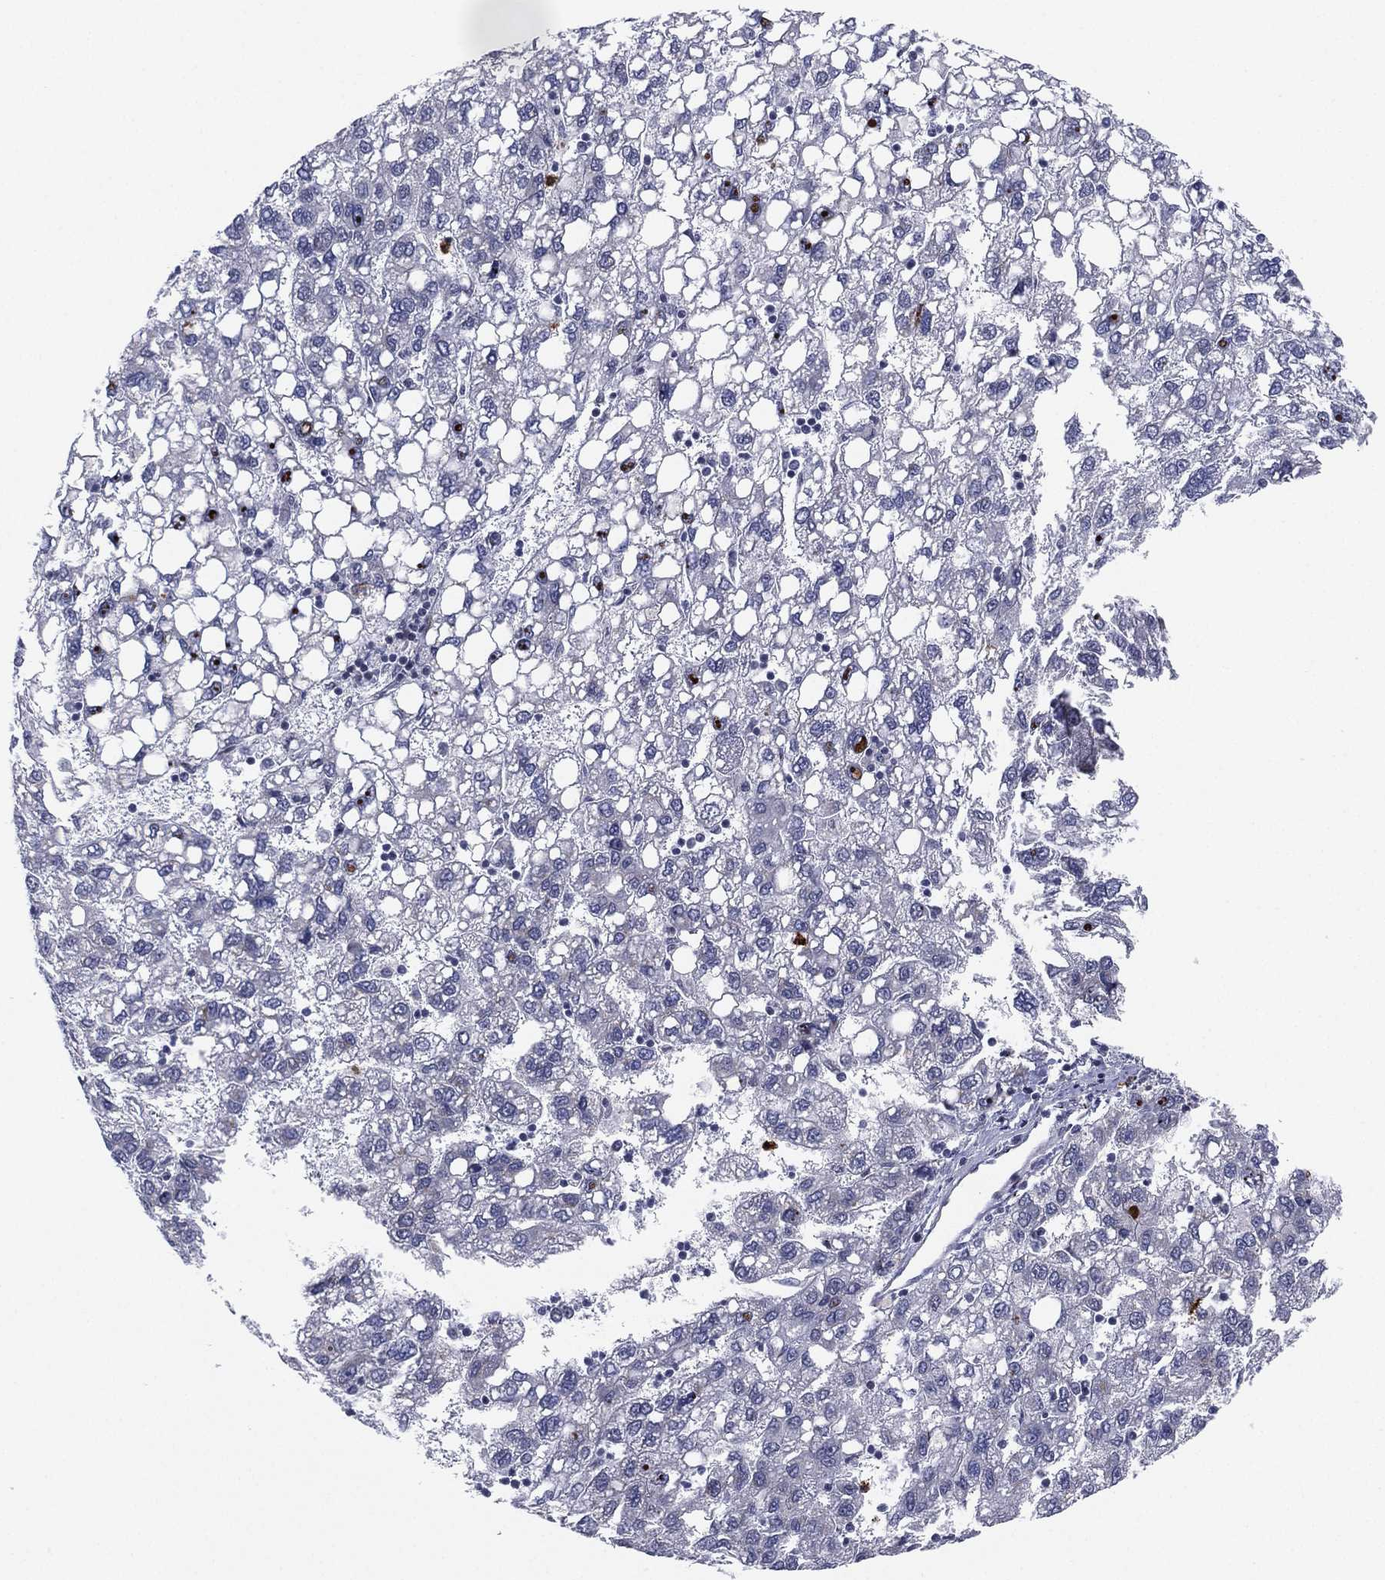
{"staining": {"intensity": "negative", "quantity": "none", "location": "none"}, "tissue": "liver cancer", "cell_type": "Tumor cells", "image_type": "cancer", "snomed": [{"axis": "morphology", "description": "Carcinoma, Hepatocellular, NOS"}, {"axis": "topography", "description": "Liver"}], "caption": "This image is of liver hepatocellular carcinoma stained with immunohistochemistry to label a protein in brown with the nuclei are counter-stained blue. There is no staining in tumor cells. Nuclei are stained in blue.", "gene": "CD177", "patient": {"sex": "female", "age": 82}}